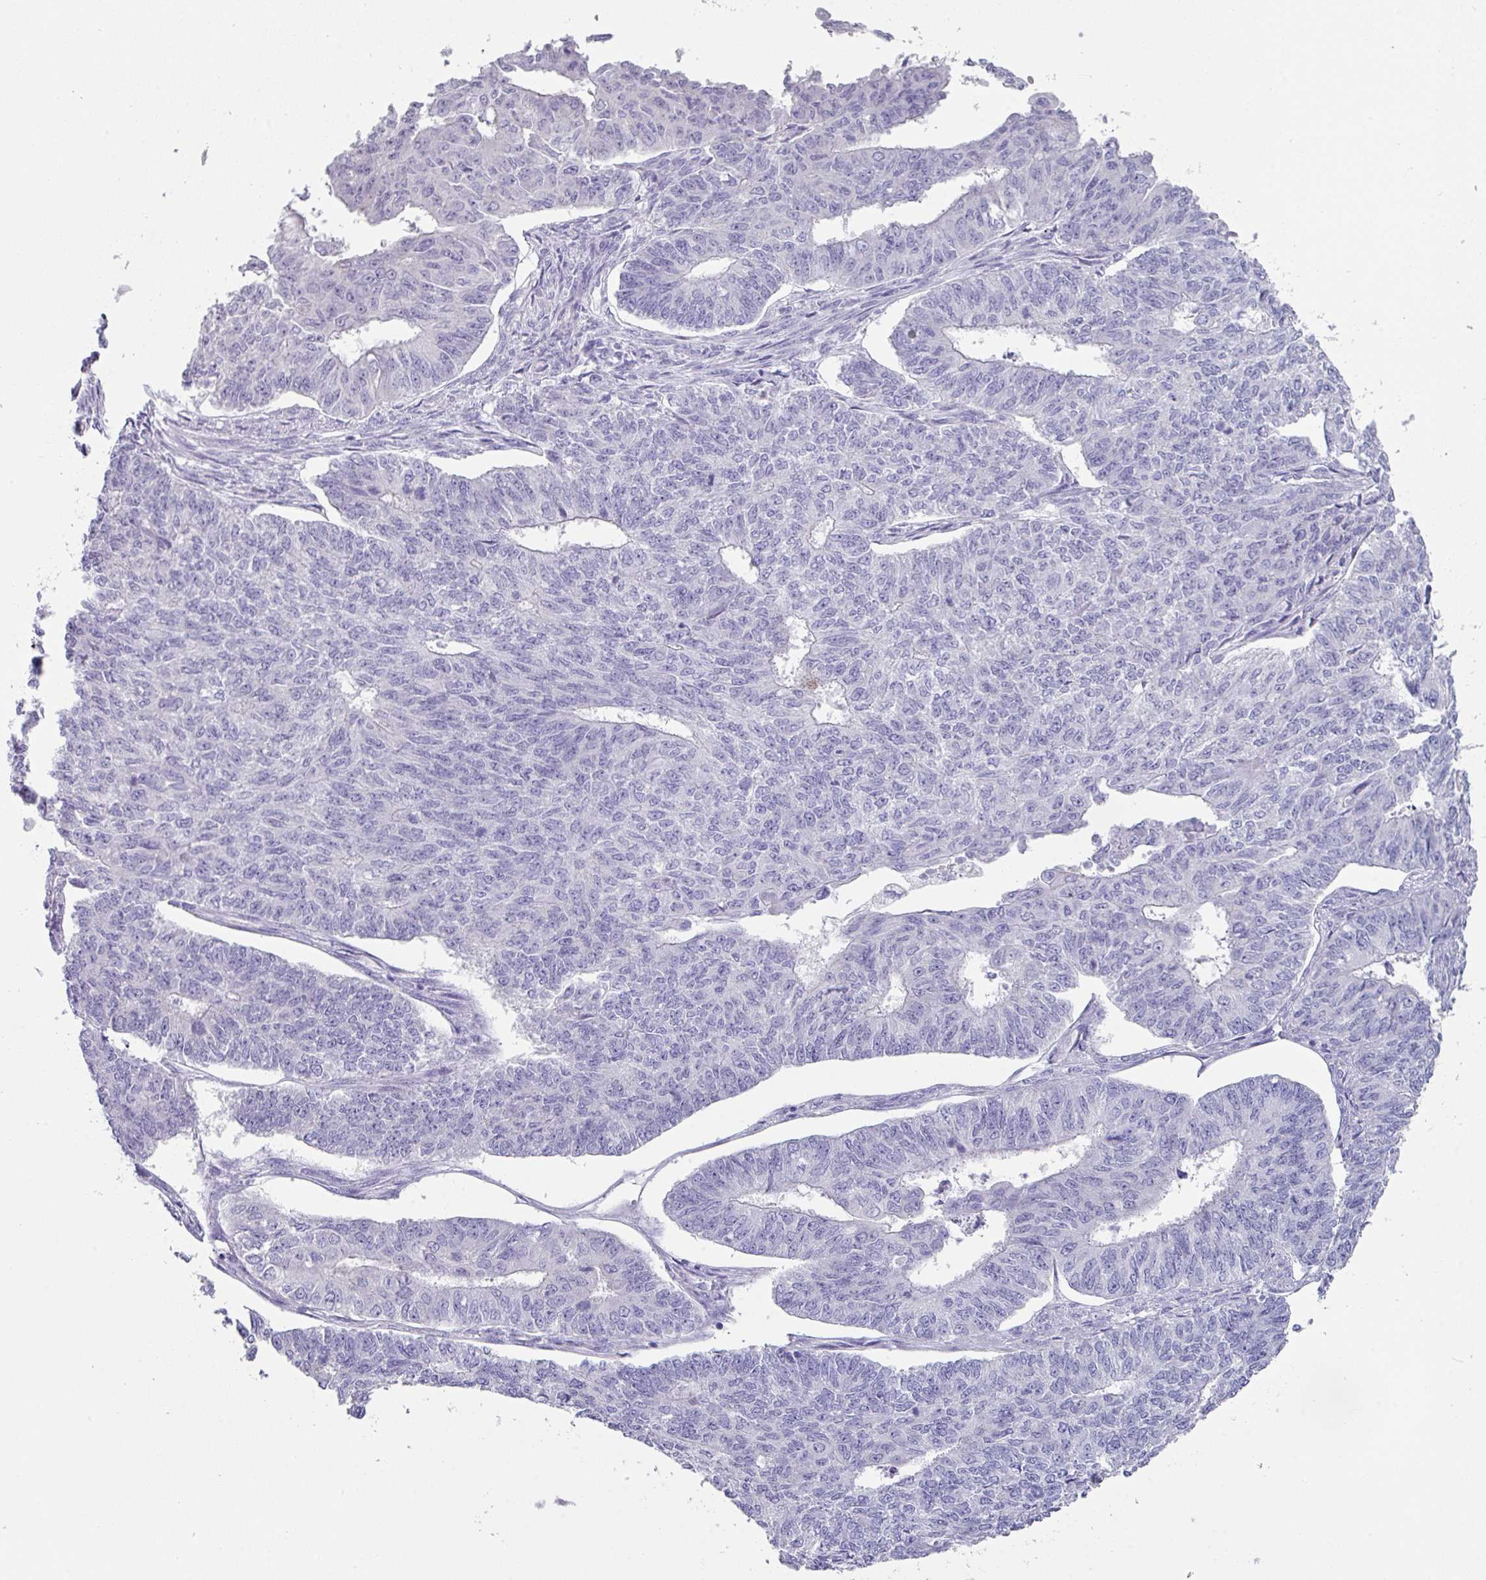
{"staining": {"intensity": "negative", "quantity": "none", "location": "none"}, "tissue": "endometrial cancer", "cell_type": "Tumor cells", "image_type": "cancer", "snomed": [{"axis": "morphology", "description": "Adenocarcinoma, NOS"}, {"axis": "topography", "description": "Endometrium"}], "caption": "A micrograph of human endometrial cancer is negative for staining in tumor cells.", "gene": "PEX10", "patient": {"sex": "female", "age": 32}}